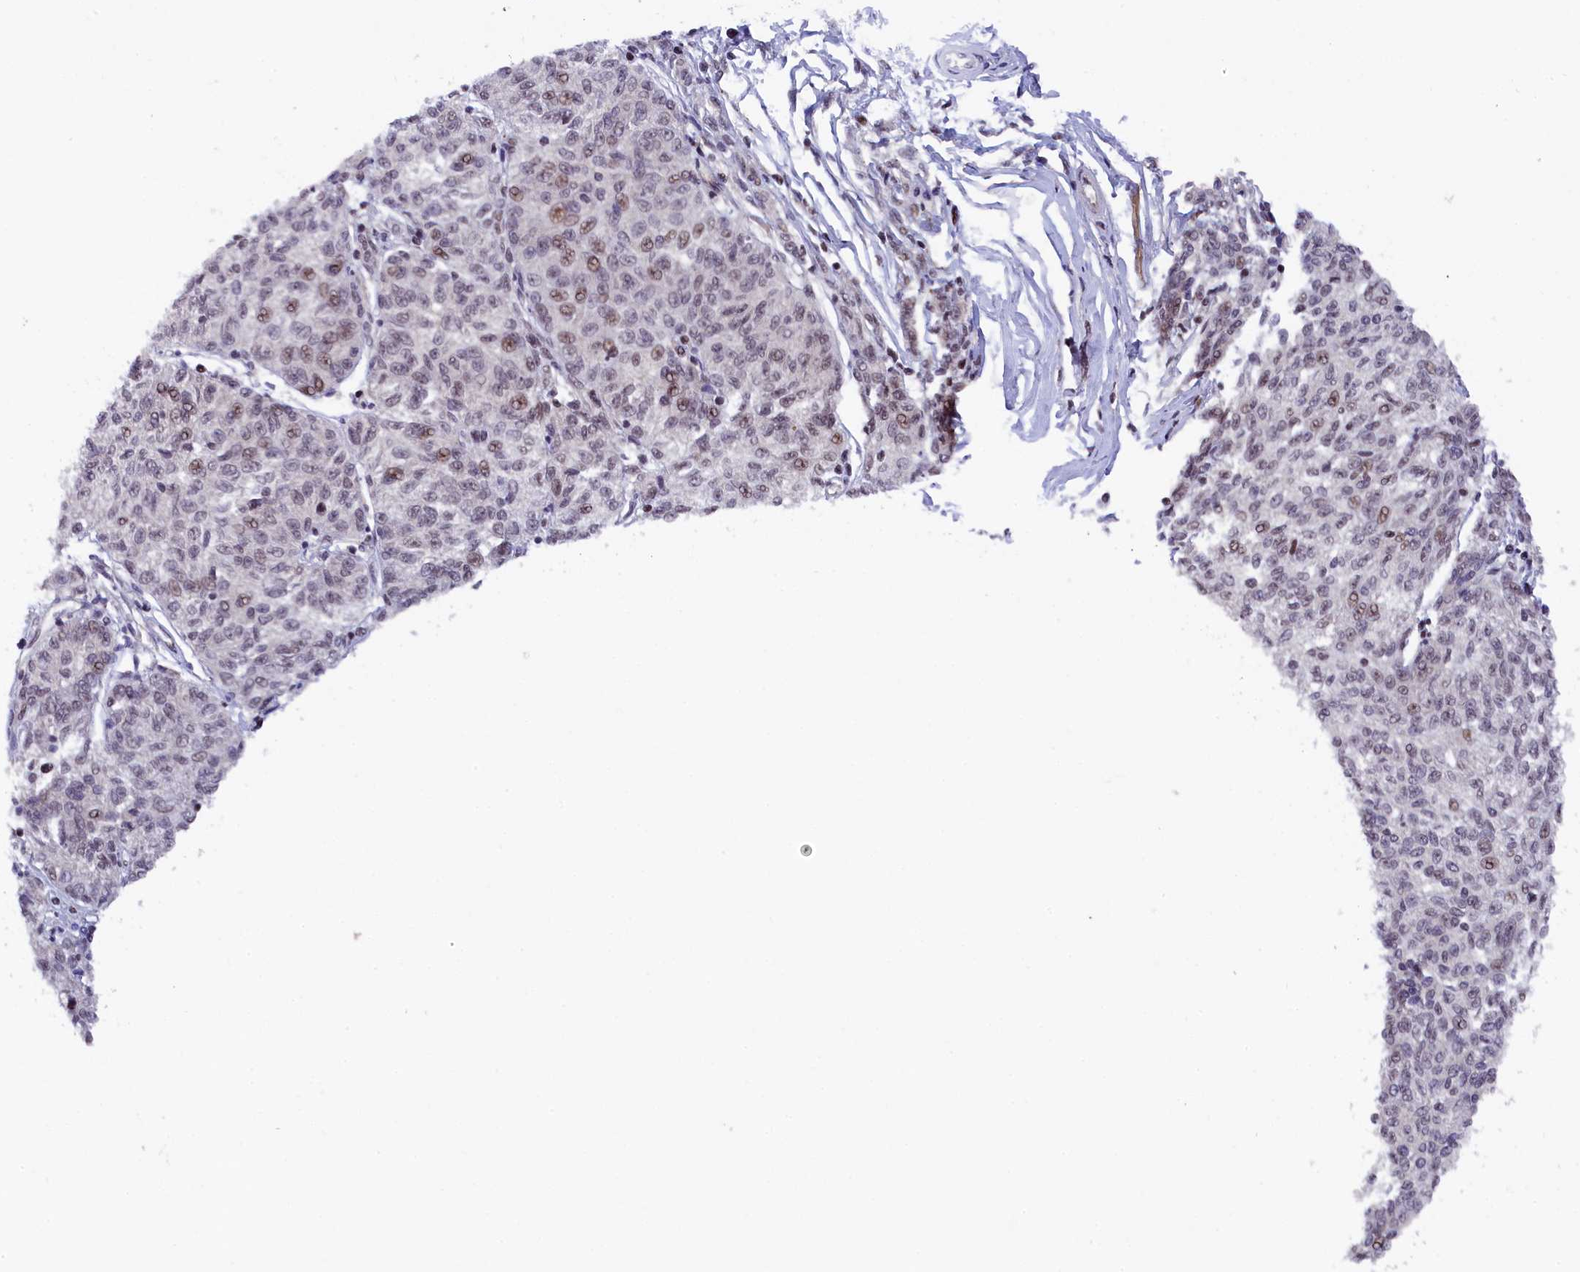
{"staining": {"intensity": "moderate", "quantity": "<25%", "location": "nuclear"}, "tissue": "melanoma", "cell_type": "Tumor cells", "image_type": "cancer", "snomed": [{"axis": "morphology", "description": "Malignant melanoma, NOS"}, {"axis": "topography", "description": "Skin"}], "caption": "A brown stain highlights moderate nuclear staining of a protein in melanoma tumor cells.", "gene": "ADIG", "patient": {"sex": "female", "age": 72}}